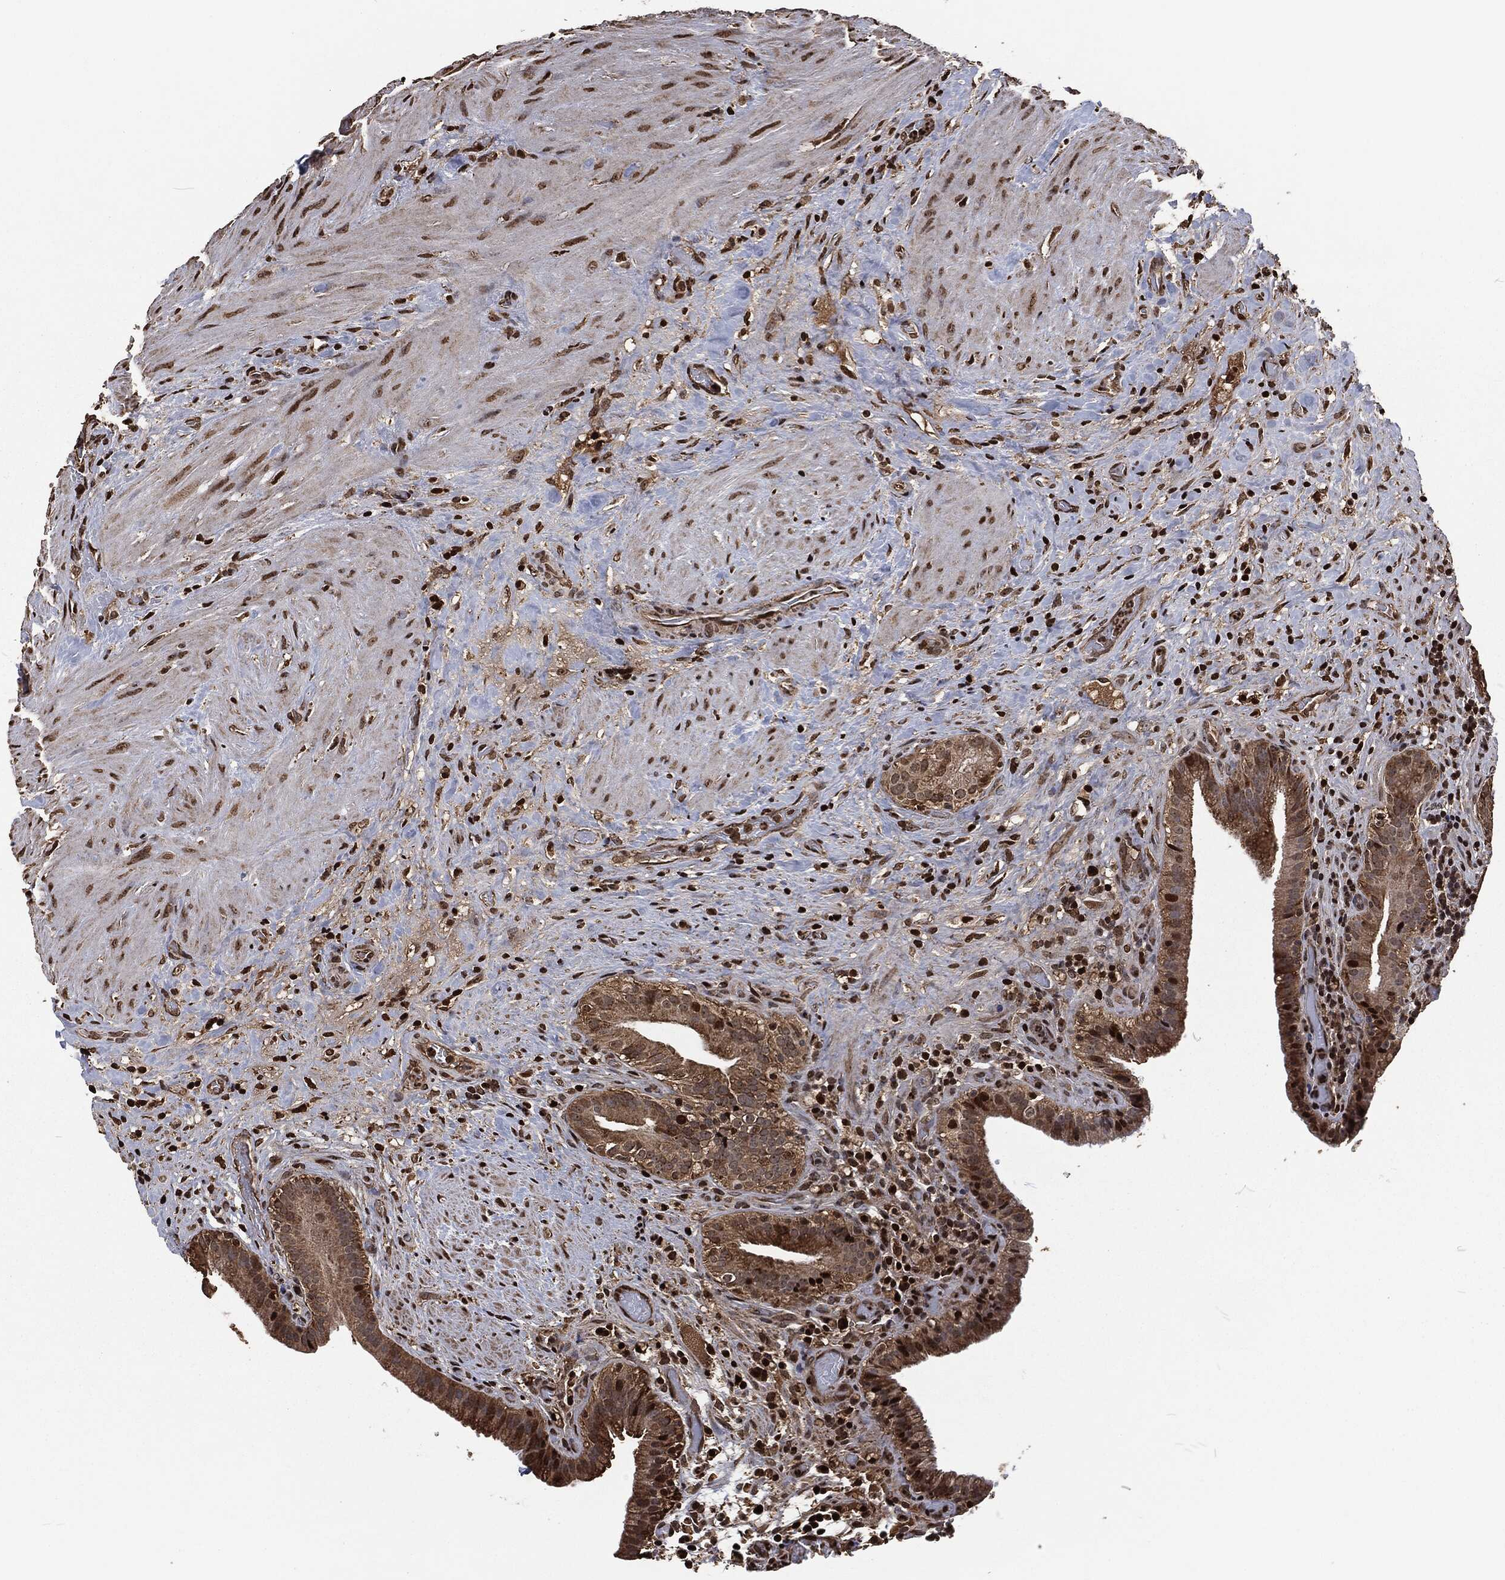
{"staining": {"intensity": "strong", "quantity": "<25%", "location": "nuclear"}, "tissue": "gallbladder", "cell_type": "Glandular cells", "image_type": "normal", "snomed": [{"axis": "morphology", "description": "Normal tissue, NOS"}, {"axis": "topography", "description": "Gallbladder"}], "caption": "Protein expression analysis of normal human gallbladder reveals strong nuclear expression in approximately <25% of glandular cells. Ihc stains the protein of interest in brown and the nuclei are stained blue.", "gene": "SNAI1", "patient": {"sex": "male", "age": 62}}